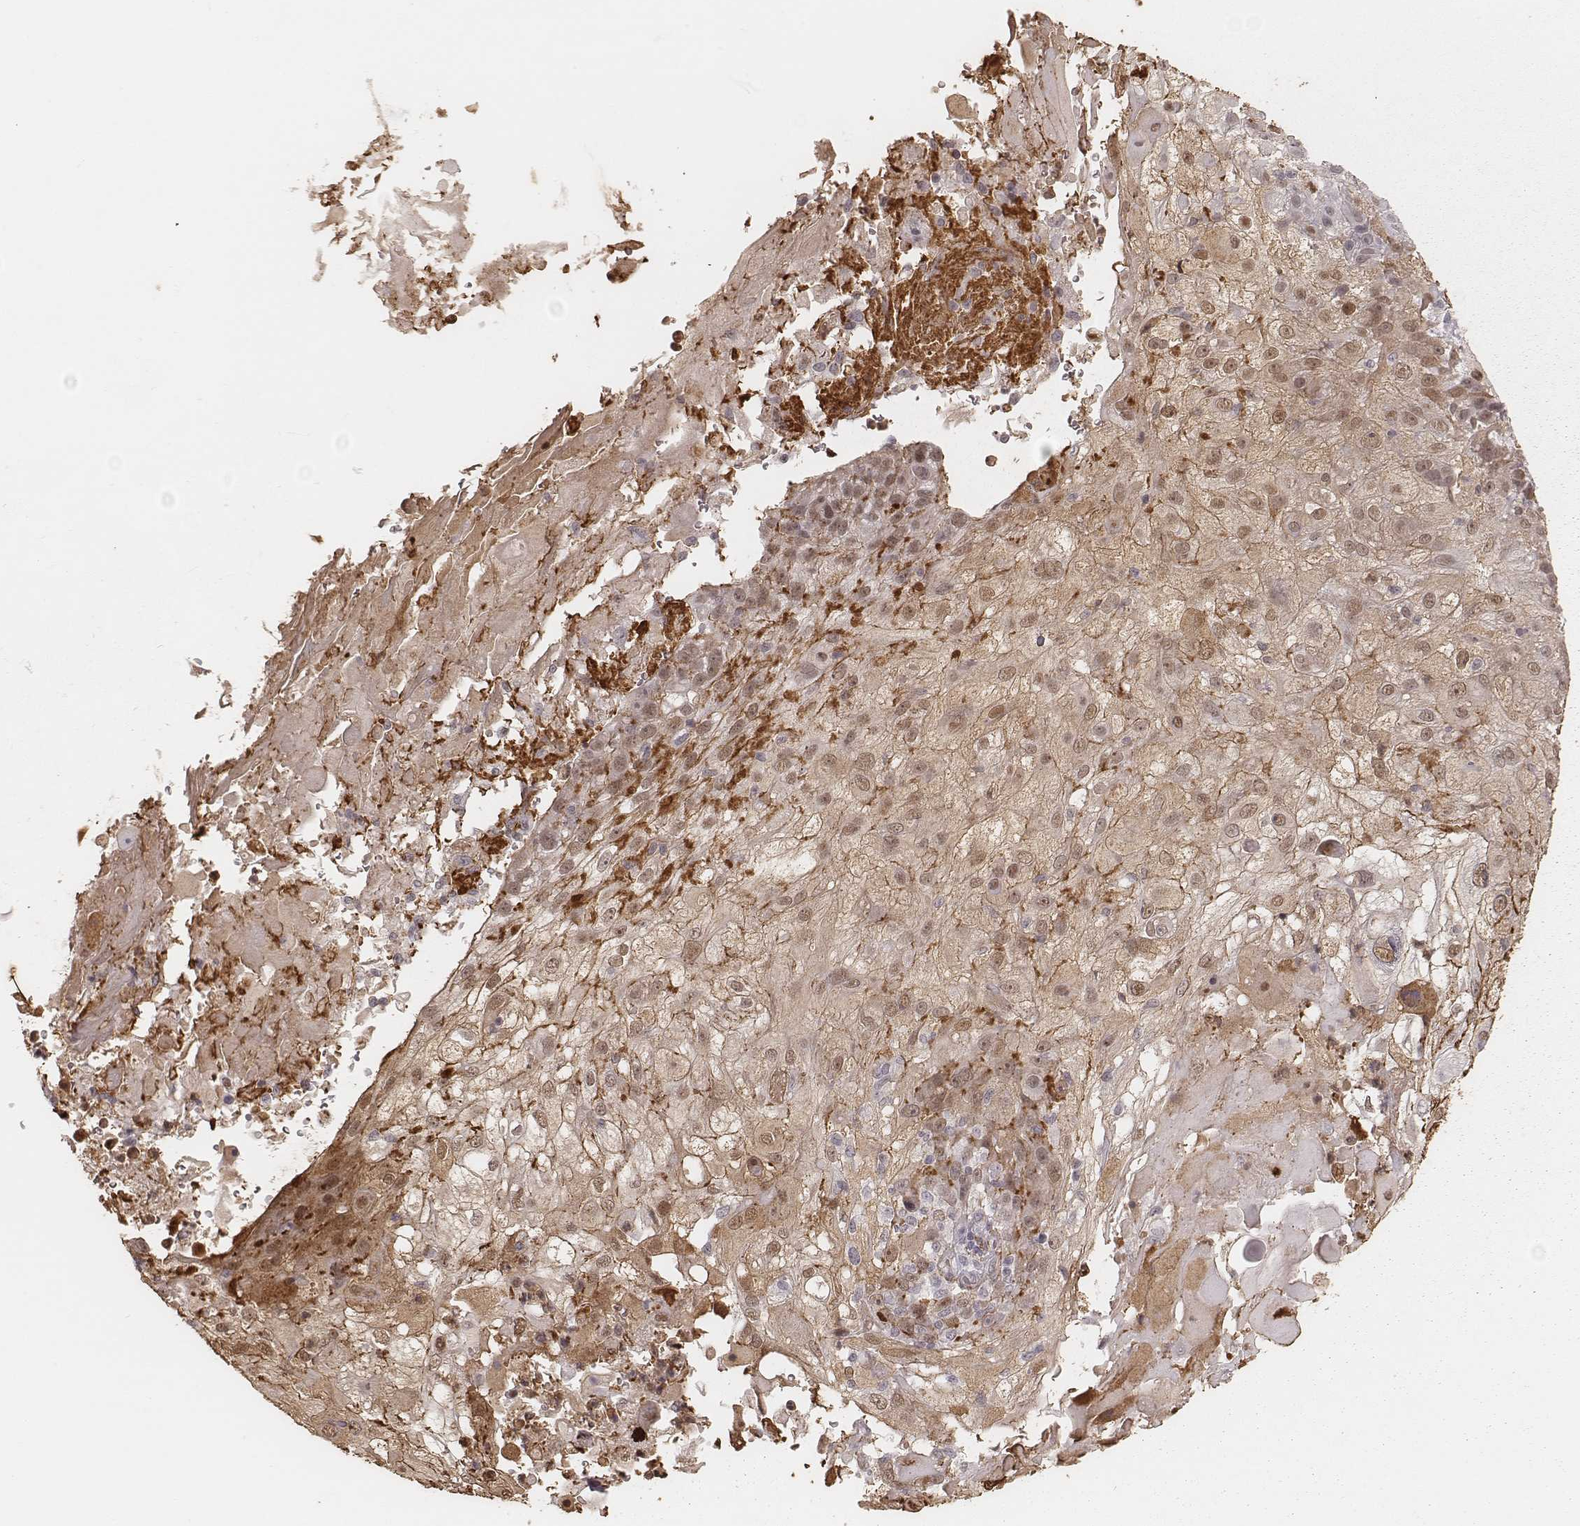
{"staining": {"intensity": "weak", "quantity": ">75%", "location": "nuclear"}, "tissue": "skin cancer", "cell_type": "Tumor cells", "image_type": "cancer", "snomed": [{"axis": "morphology", "description": "Normal tissue, NOS"}, {"axis": "morphology", "description": "Squamous cell carcinoma, NOS"}, {"axis": "topography", "description": "Skin"}], "caption": "Immunohistochemical staining of skin squamous cell carcinoma reveals low levels of weak nuclear protein staining in approximately >75% of tumor cells.", "gene": "KITLG", "patient": {"sex": "female", "age": 83}}